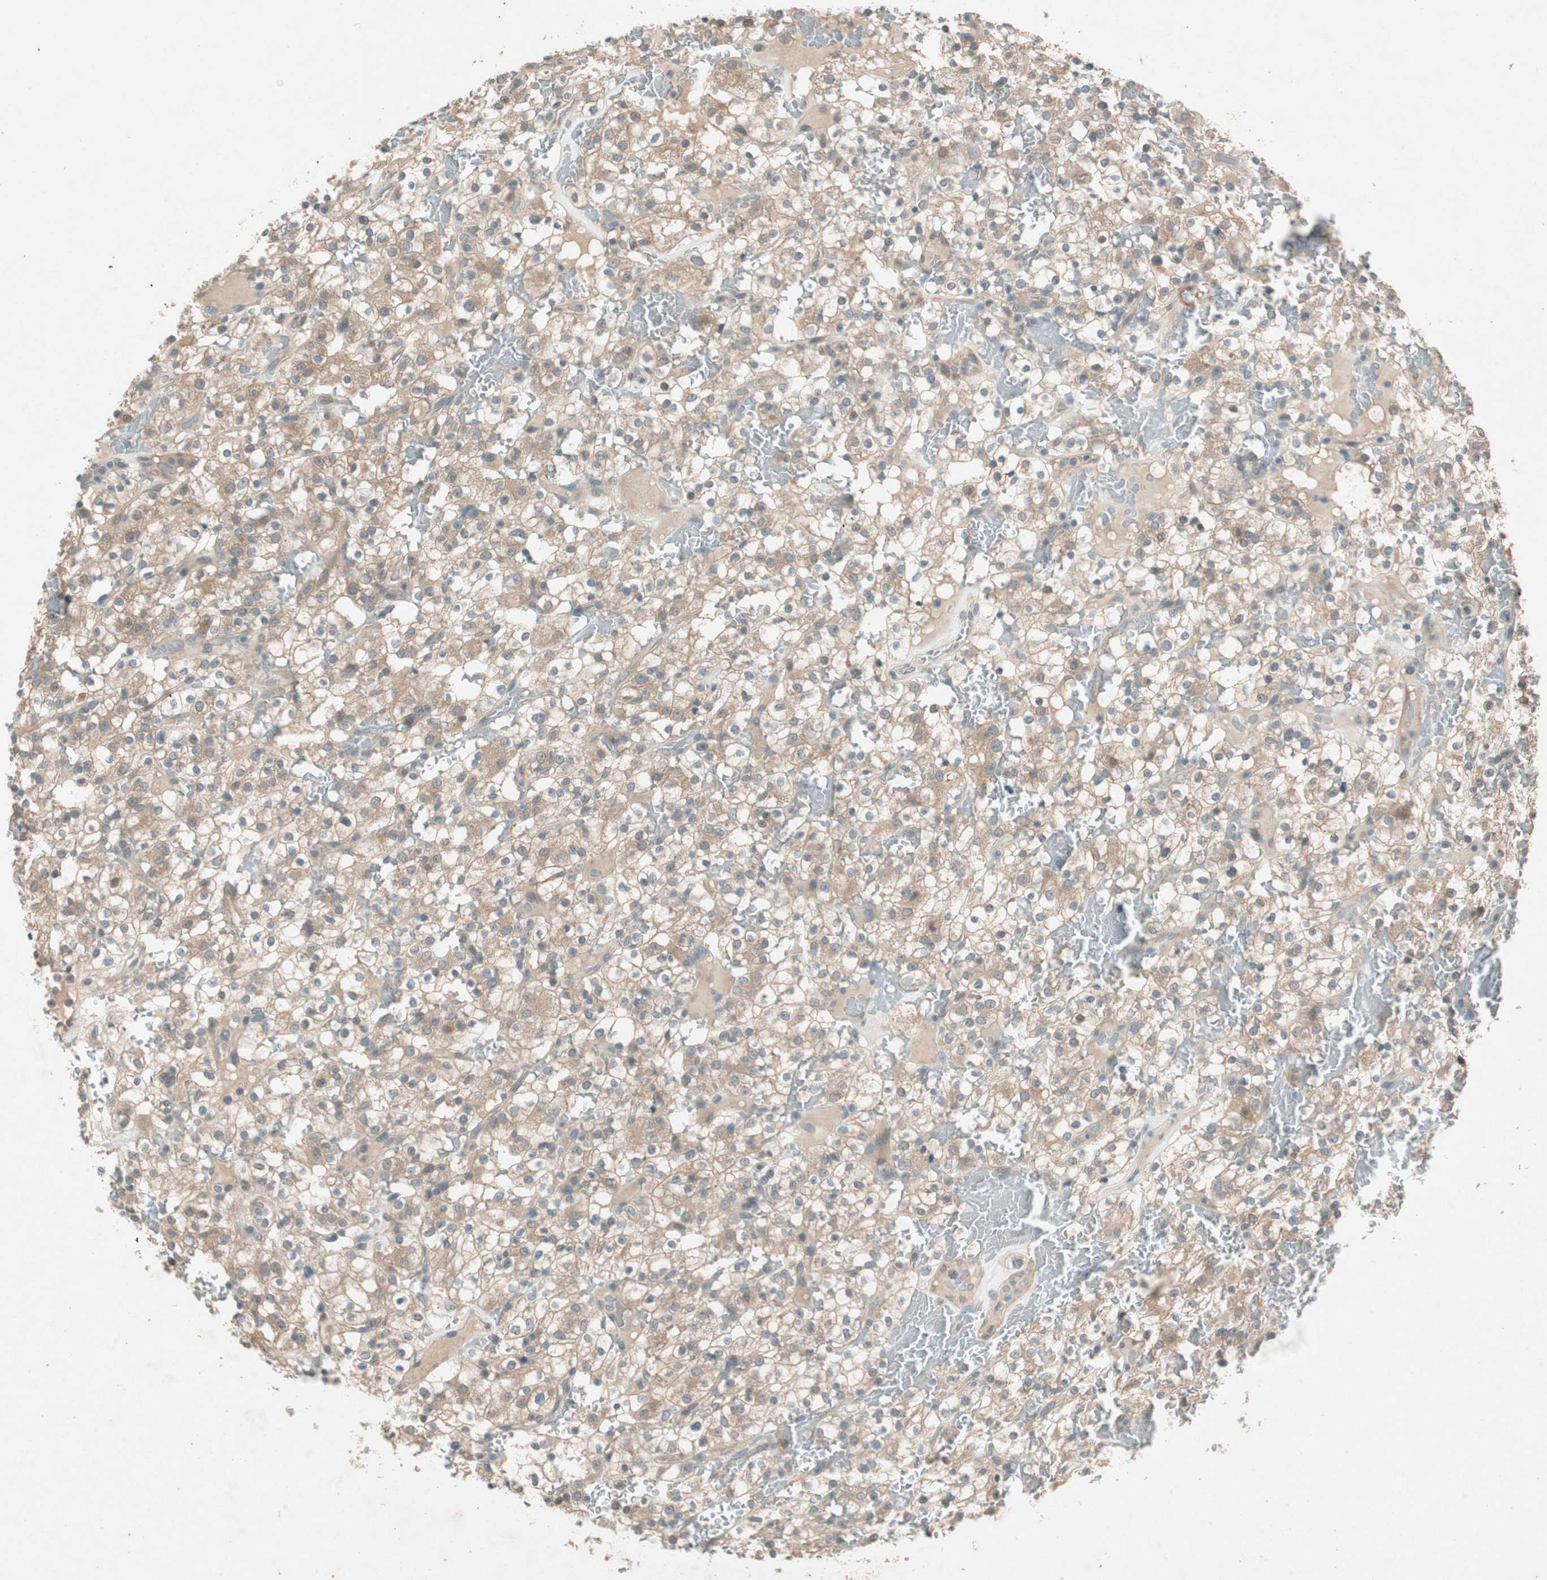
{"staining": {"intensity": "moderate", "quantity": ">75%", "location": "cytoplasmic/membranous"}, "tissue": "renal cancer", "cell_type": "Tumor cells", "image_type": "cancer", "snomed": [{"axis": "morphology", "description": "Normal tissue, NOS"}, {"axis": "morphology", "description": "Adenocarcinoma, NOS"}, {"axis": "topography", "description": "Kidney"}], "caption": "Immunohistochemistry (IHC) of renal cancer demonstrates medium levels of moderate cytoplasmic/membranous expression in approximately >75% of tumor cells. Nuclei are stained in blue.", "gene": "NCLN", "patient": {"sex": "female", "age": 72}}